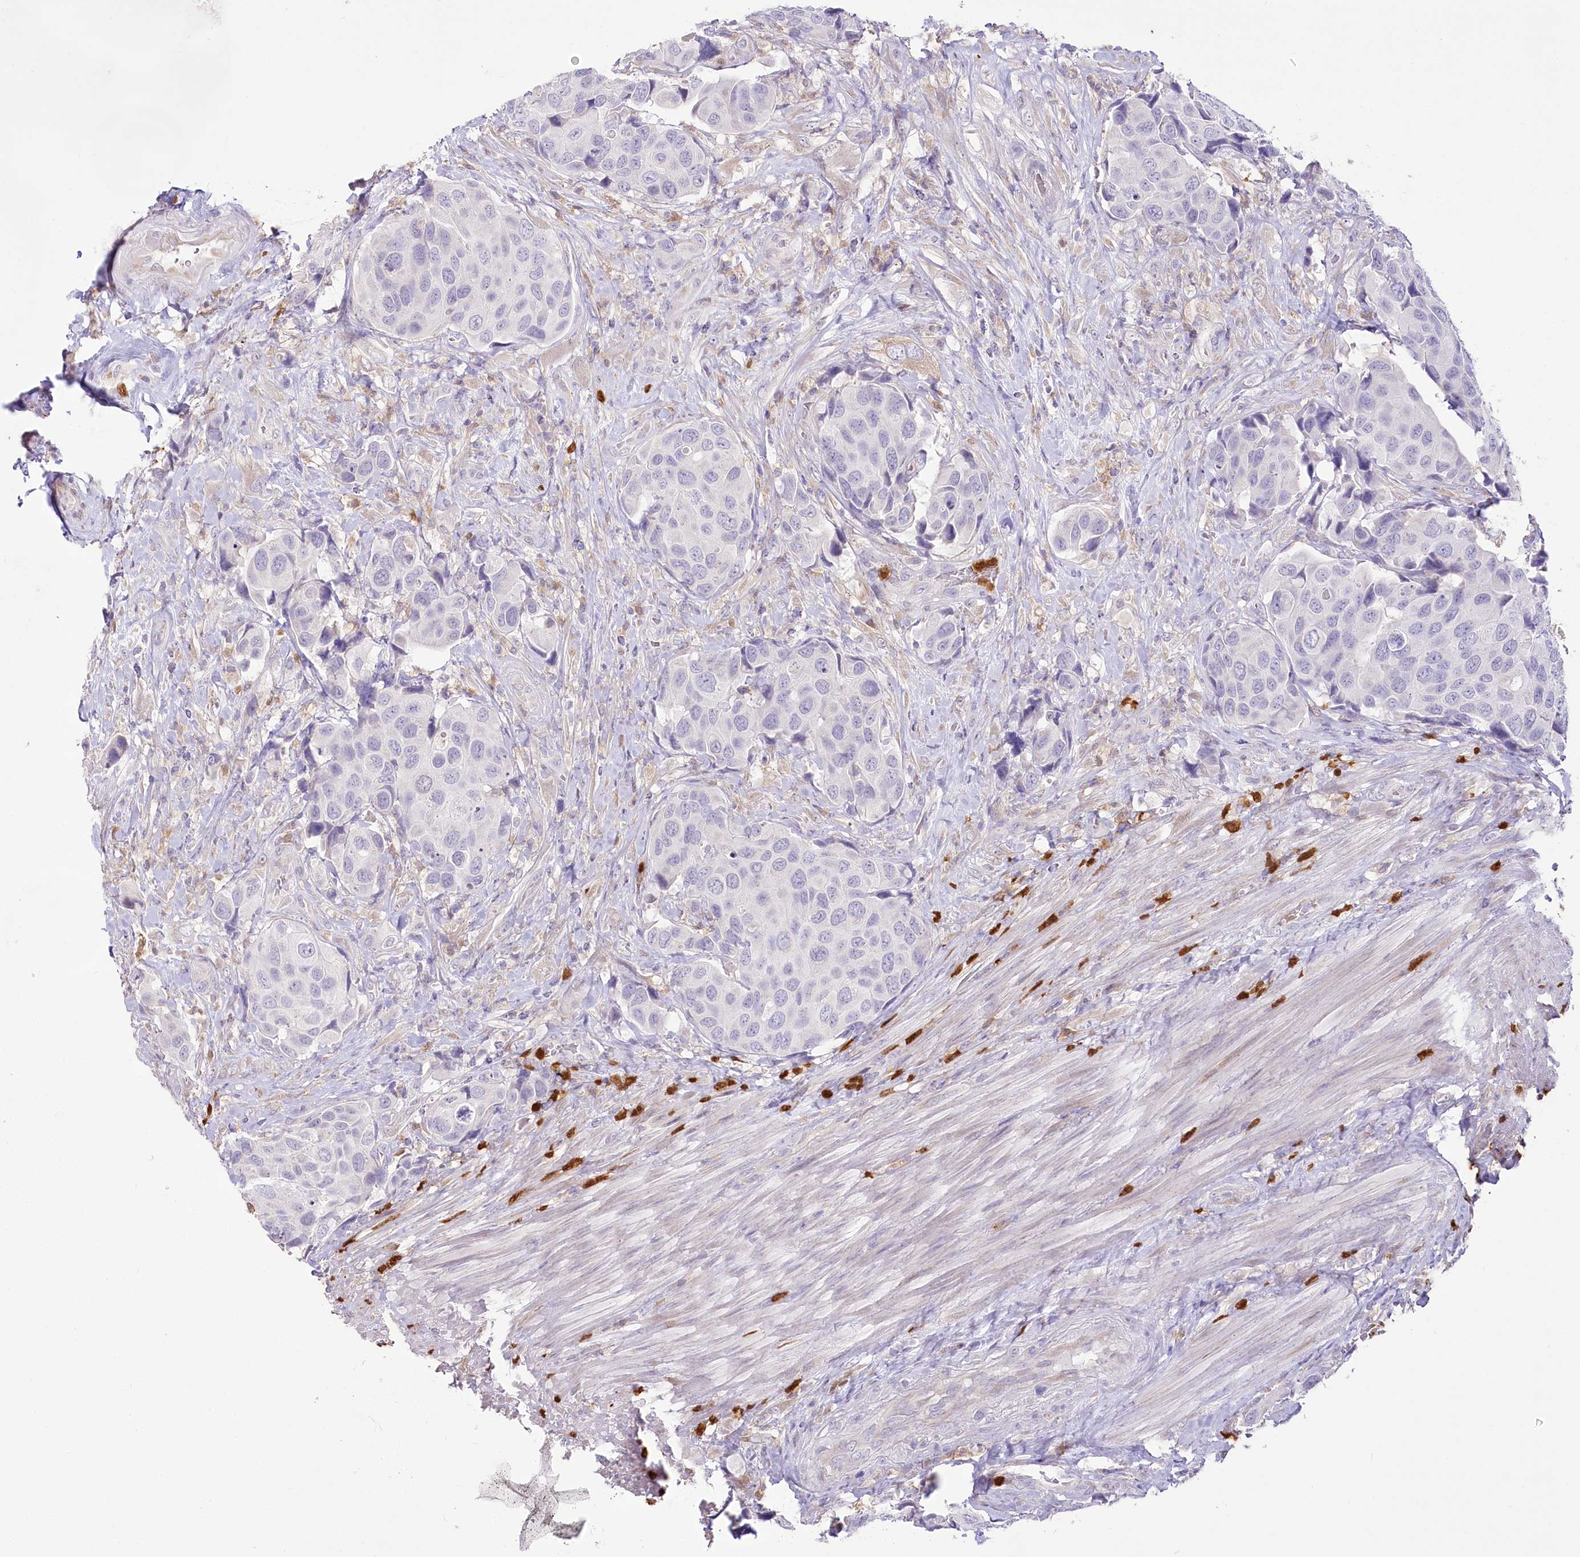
{"staining": {"intensity": "negative", "quantity": "none", "location": "none"}, "tissue": "urothelial cancer", "cell_type": "Tumor cells", "image_type": "cancer", "snomed": [{"axis": "morphology", "description": "Urothelial carcinoma, High grade"}, {"axis": "topography", "description": "Urinary bladder"}], "caption": "High-grade urothelial carcinoma was stained to show a protein in brown. There is no significant expression in tumor cells.", "gene": "DPYD", "patient": {"sex": "male", "age": 74}}